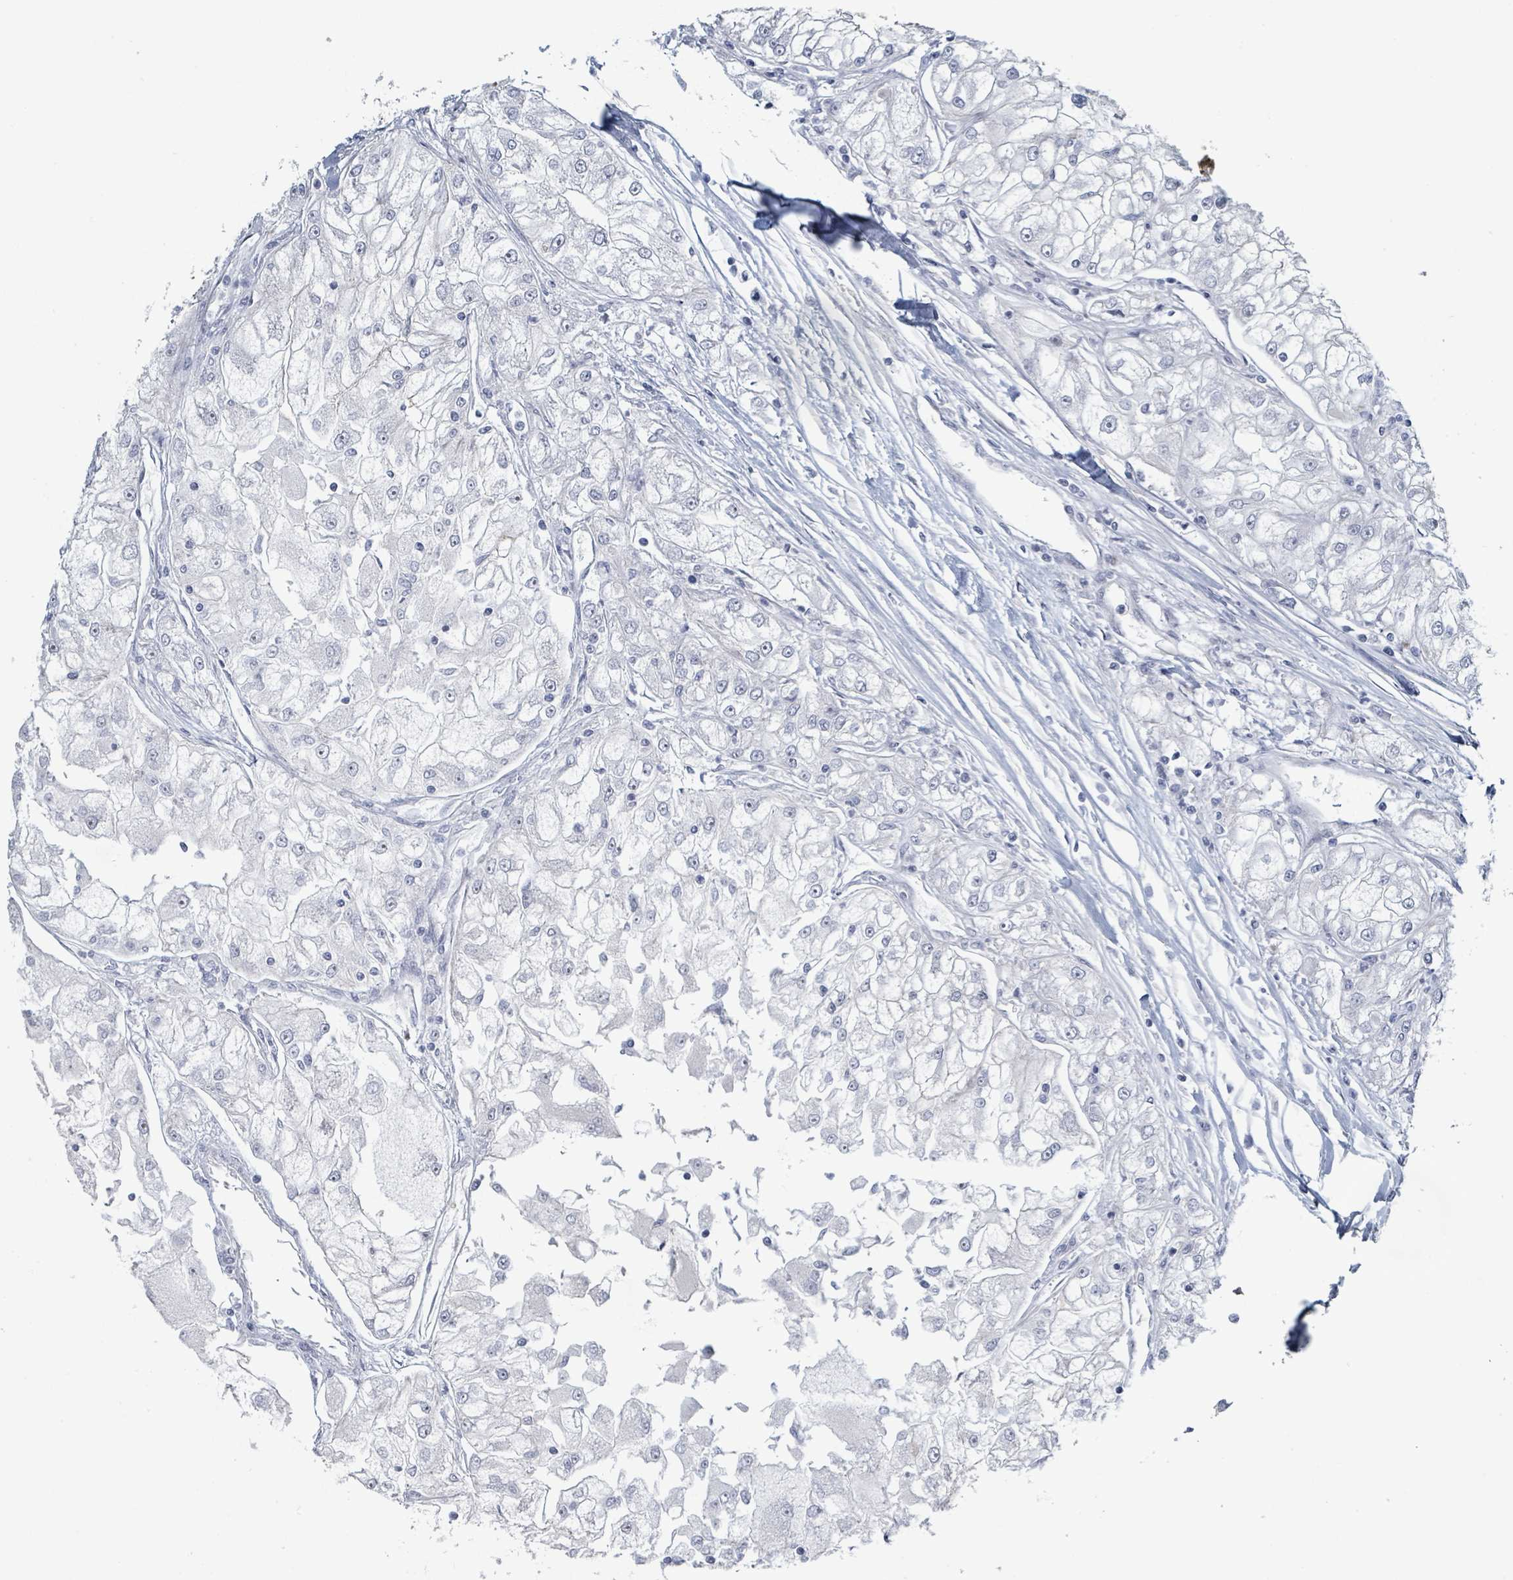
{"staining": {"intensity": "negative", "quantity": "none", "location": "none"}, "tissue": "renal cancer", "cell_type": "Tumor cells", "image_type": "cancer", "snomed": [{"axis": "morphology", "description": "Adenocarcinoma, NOS"}, {"axis": "topography", "description": "Kidney"}], "caption": "An image of renal cancer (adenocarcinoma) stained for a protein displays no brown staining in tumor cells.", "gene": "RAB33B", "patient": {"sex": "female", "age": 72}}